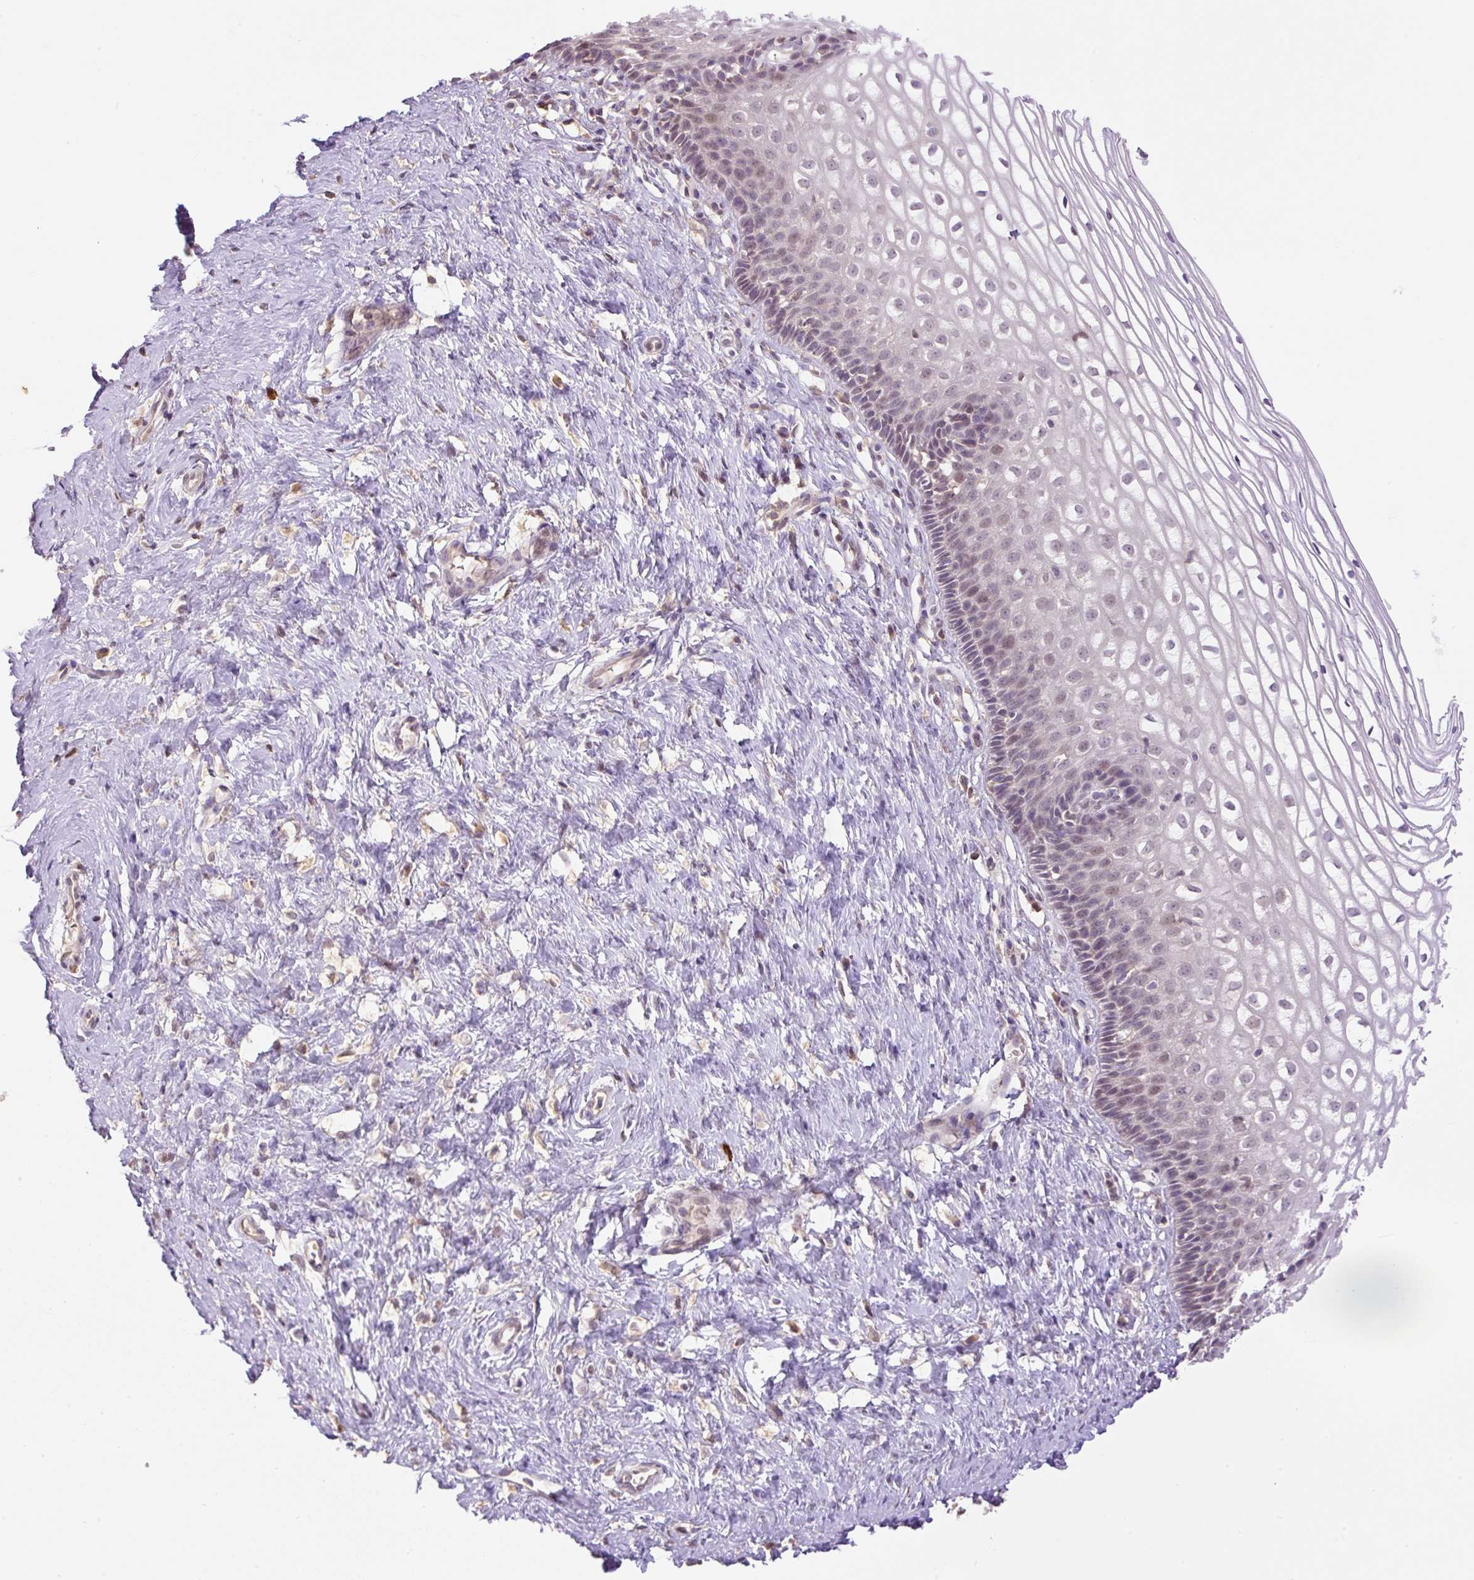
{"staining": {"intensity": "negative", "quantity": "none", "location": "none"}, "tissue": "cervix", "cell_type": "Glandular cells", "image_type": "normal", "snomed": [{"axis": "morphology", "description": "Normal tissue, NOS"}, {"axis": "topography", "description": "Cervix"}], "caption": "Photomicrograph shows no significant protein staining in glandular cells of normal cervix.", "gene": "HABP4", "patient": {"sex": "female", "age": 36}}